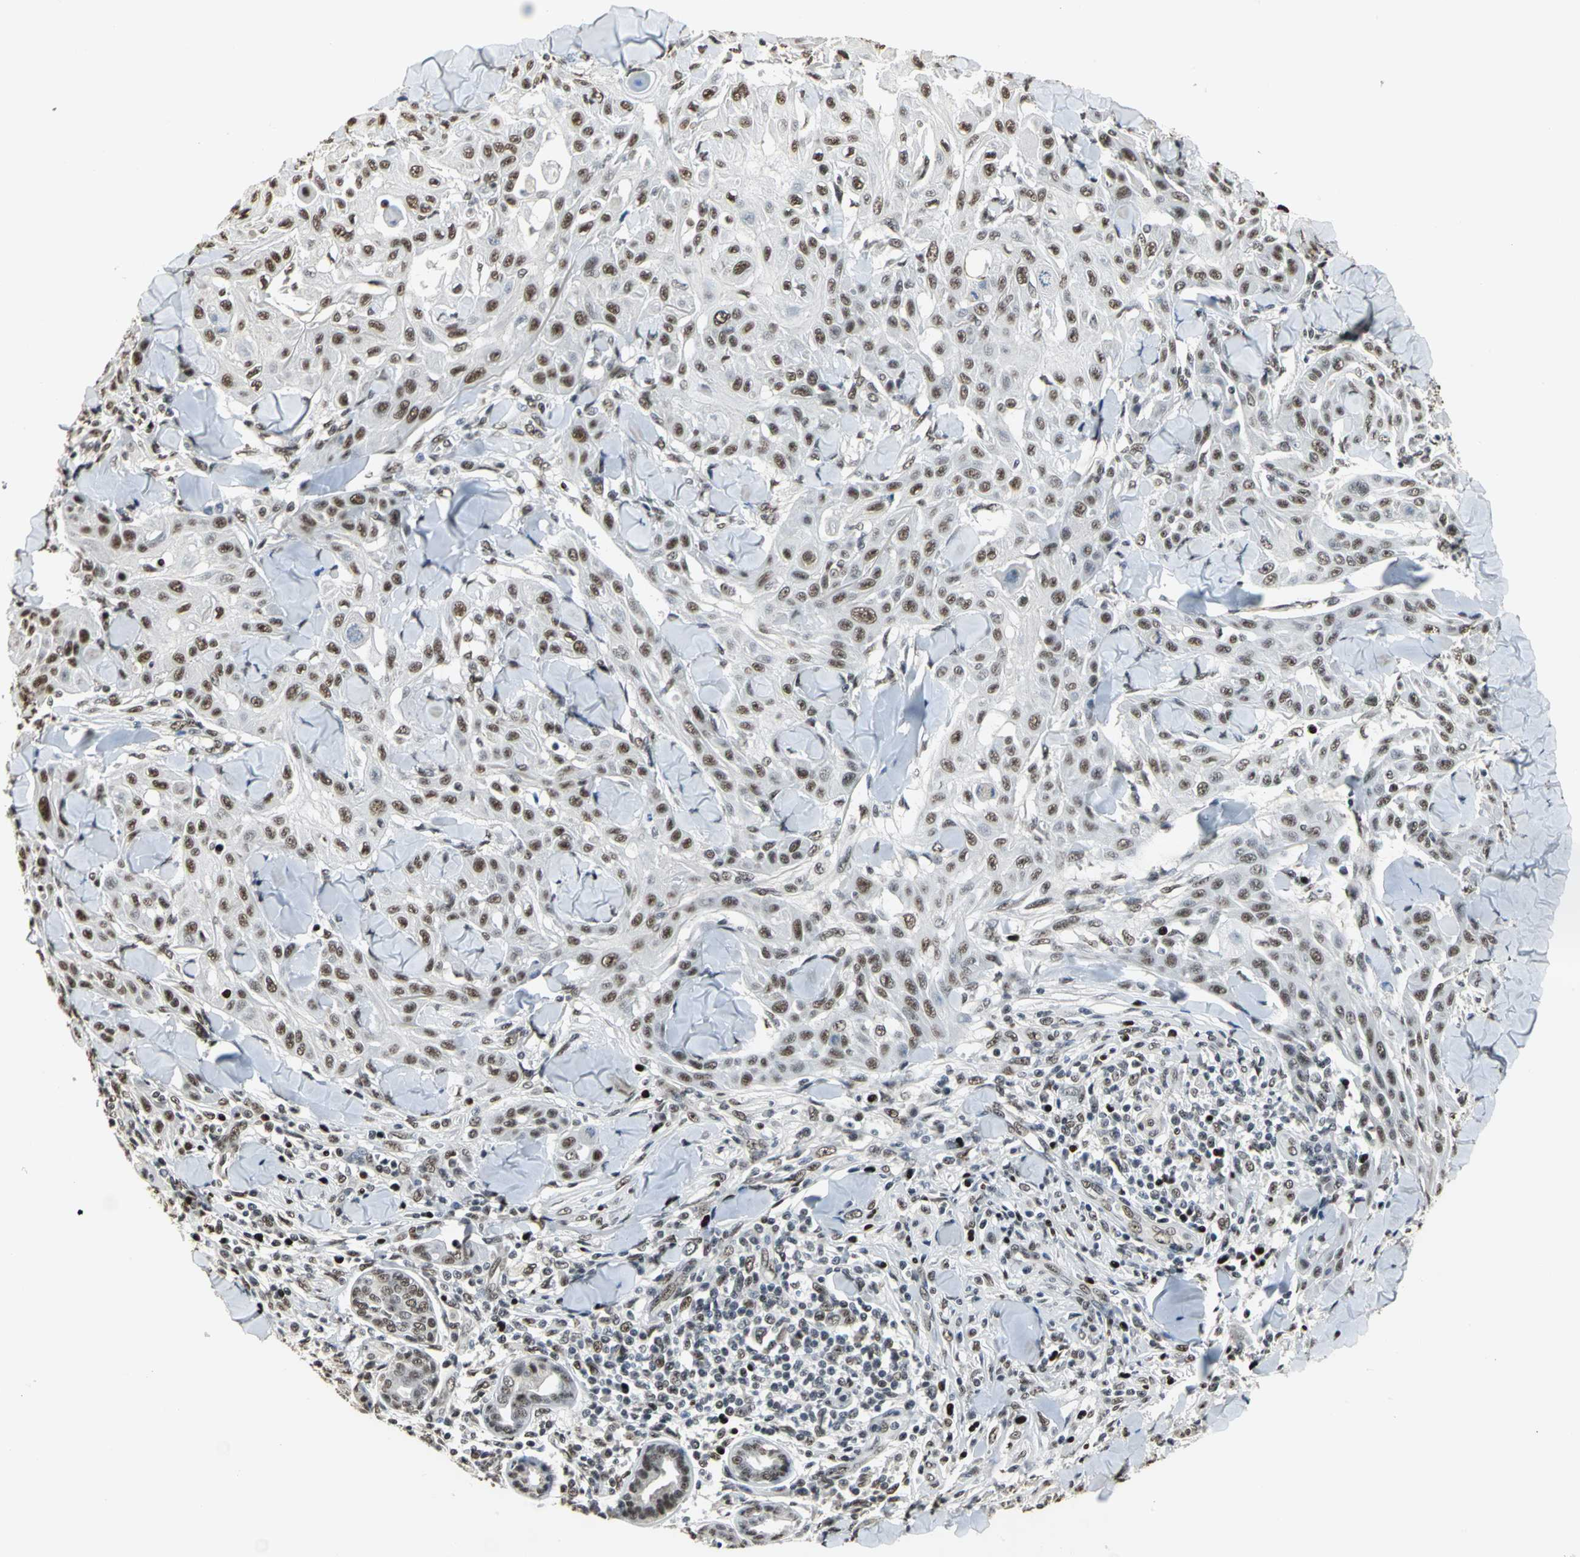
{"staining": {"intensity": "strong", "quantity": ">75%", "location": "nuclear"}, "tissue": "skin cancer", "cell_type": "Tumor cells", "image_type": "cancer", "snomed": [{"axis": "morphology", "description": "Squamous cell carcinoma, NOS"}, {"axis": "topography", "description": "Skin"}], "caption": "Brown immunohistochemical staining in human squamous cell carcinoma (skin) reveals strong nuclear staining in about >75% of tumor cells.", "gene": "CCDC88C", "patient": {"sex": "male", "age": 24}}